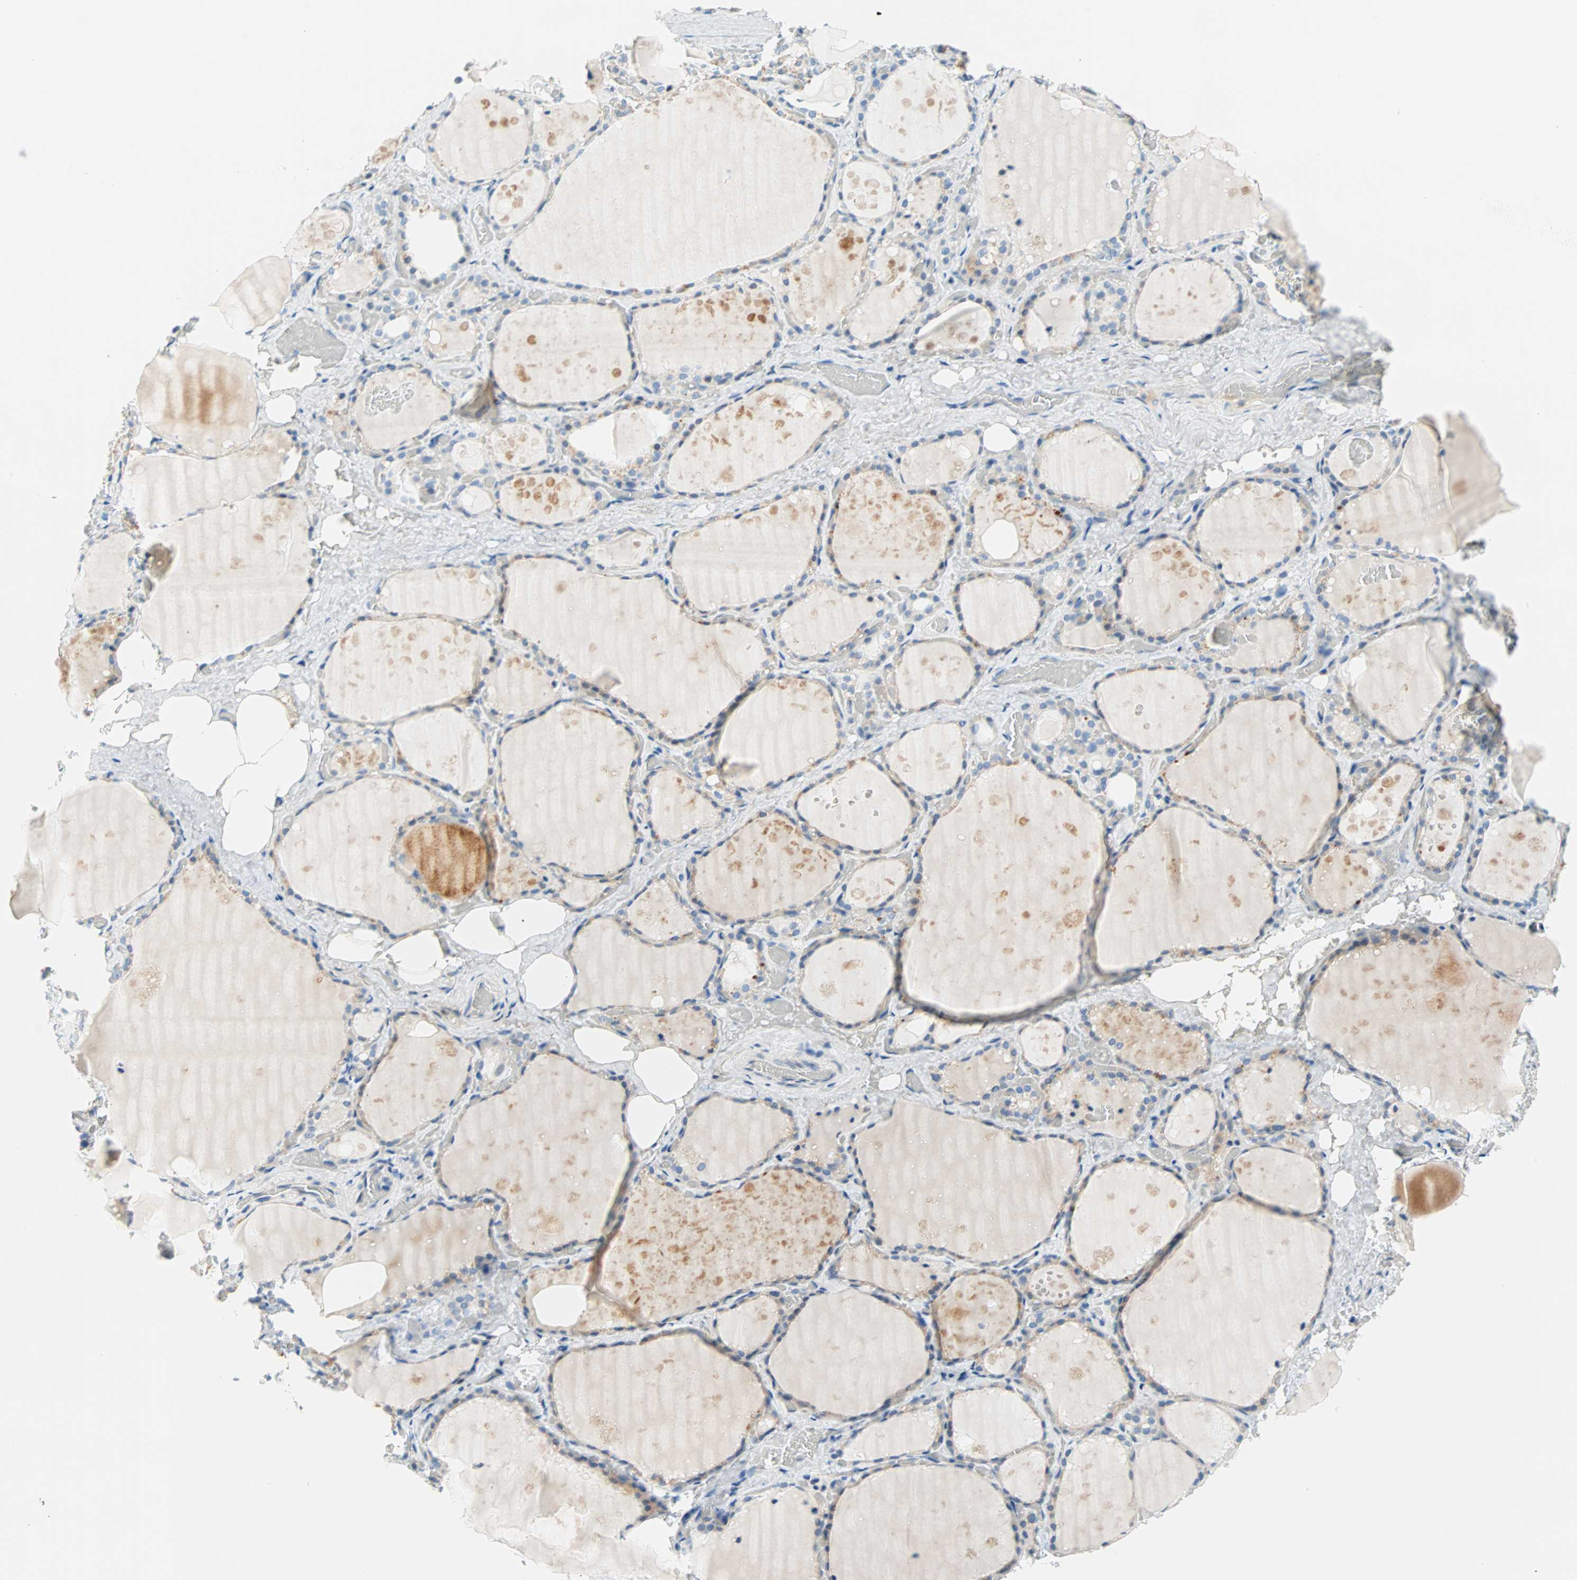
{"staining": {"intensity": "negative", "quantity": "none", "location": "none"}, "tissue": "thyroid gland", "cell_type": "Glandular cells", "image_type": "normal", "snomed": [{"axis": "morphology", "description": "Normal tissue, NOS"}, {"axis": "topography", "description": "Thyroid gland"}], "caption": "A high-resolution histopathology image shows immunohistochemistry staining of unremarkable thyroid gland, which displays no significant expression in glandular cells.", "gene": "TMEM163", "patient": {"sex": "male", "age": 61}}